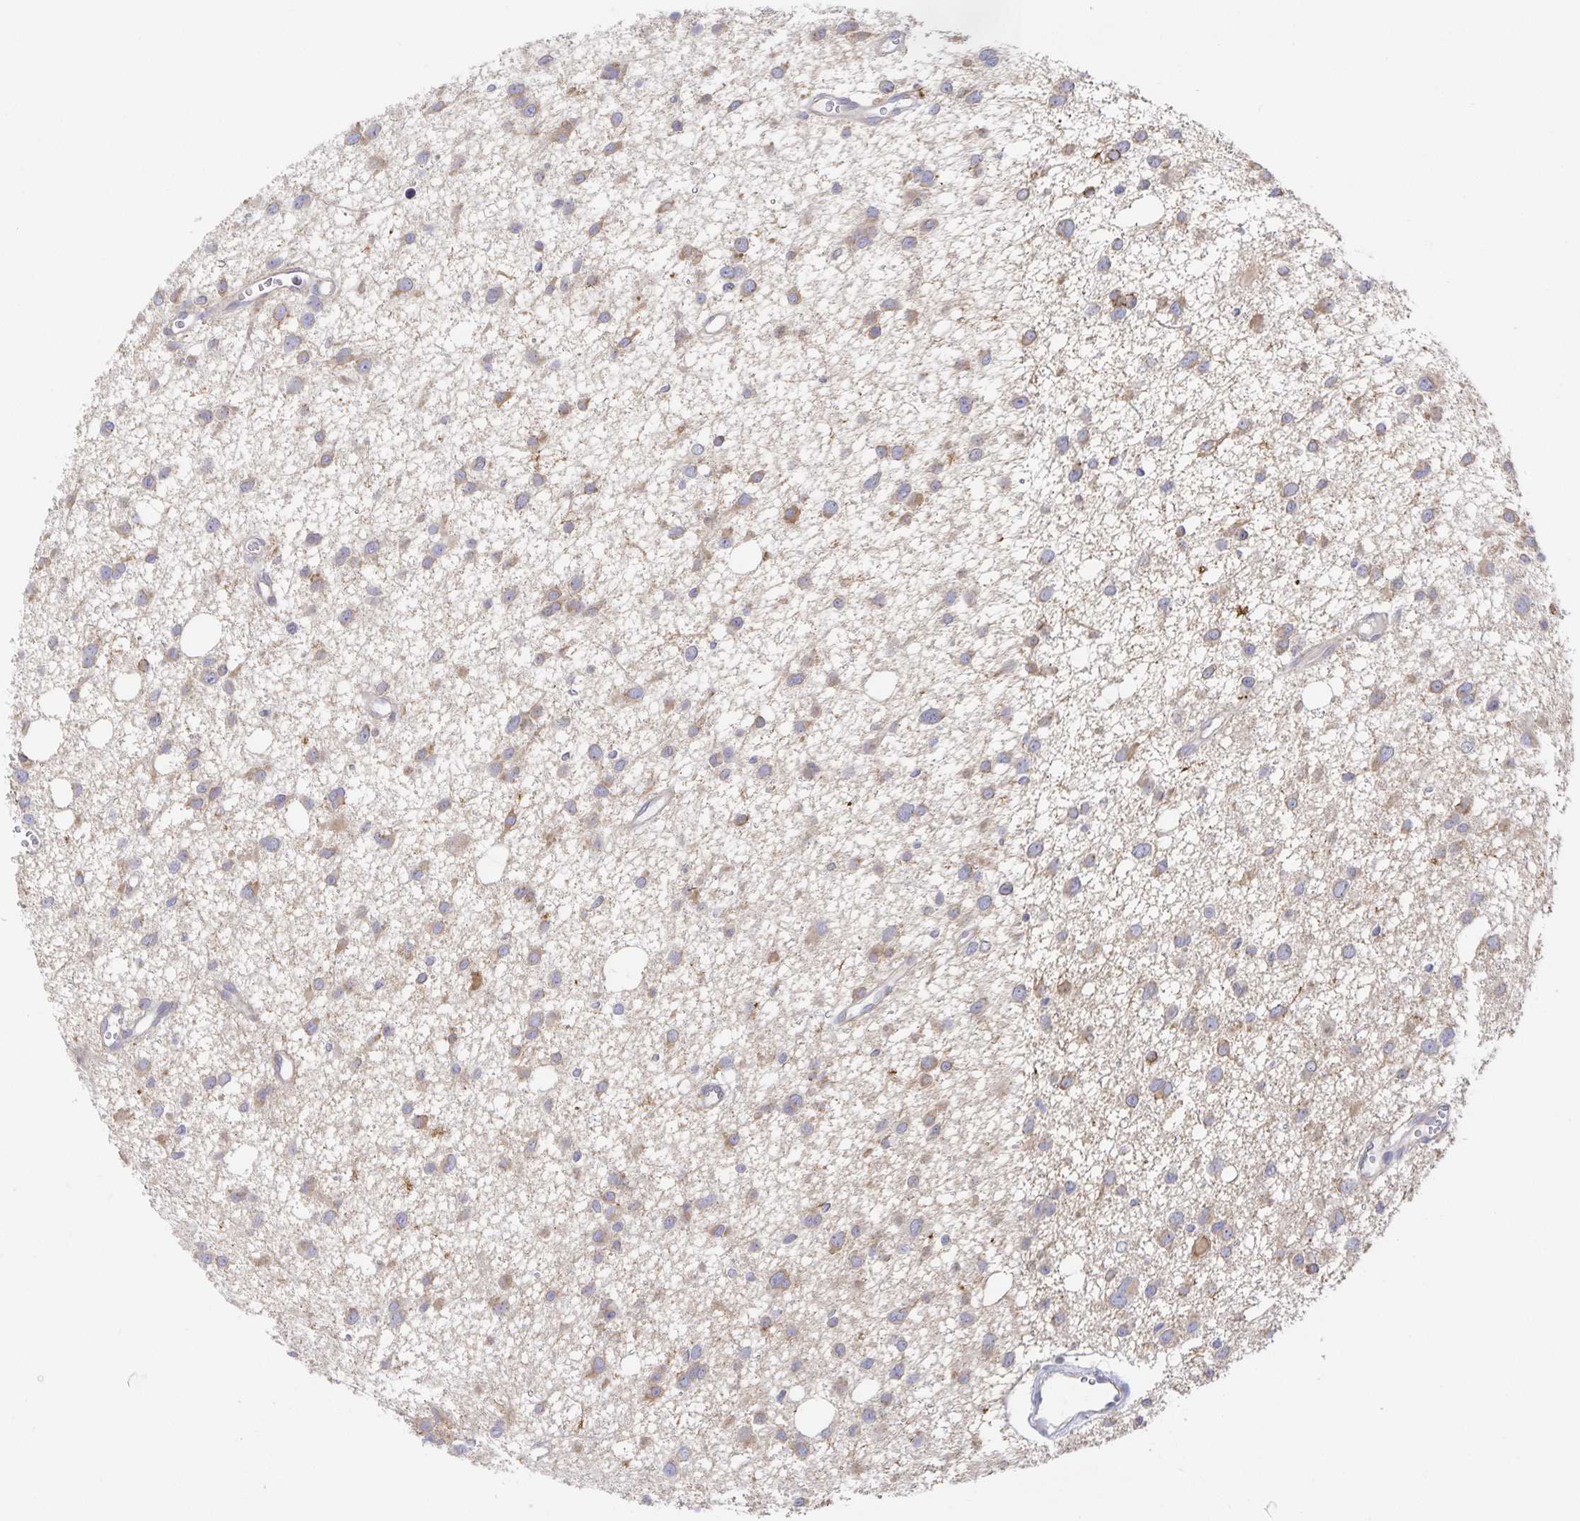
{"staining": {"intensity": "weak", "quantity": "25%-75%", "location": "cytoplasmic/membranous"}, "tissue": "glioma", "cell_type": "Tumor cells", "image_type": "cancer", "snomed": [{"axis": "morphology", "description": "Glioma, malignant, High grade"}, {"axis": "topography", "description": "Brain"}], "caption": "Immunohistochemical staining of glioma demonstrates weak cytoplasmic/membranous protein expression in approximately 25%-75% of tumor cells.", "gene": "NOMO1", "patient": {"sex": "male", "age": 23}}